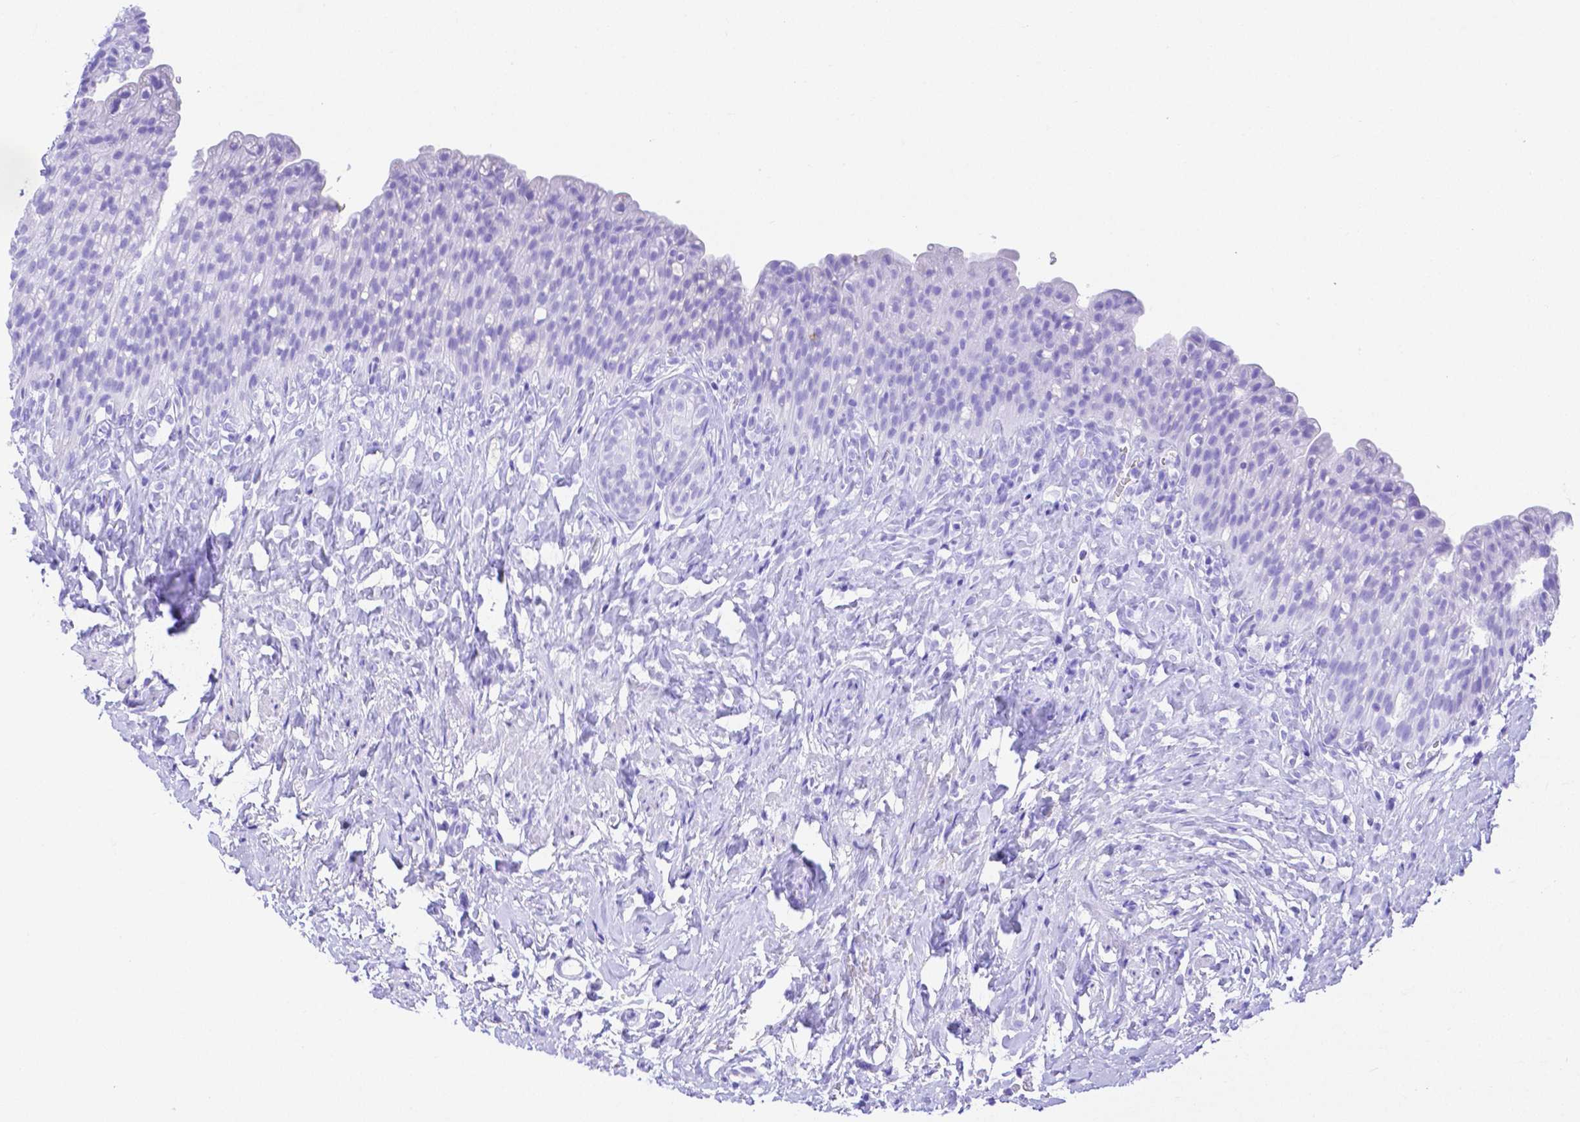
{"staining": {"intensity": "negative", "quantity": "none", "location": "none"}, "tissue": "urinary bladder", "cell_type": "Urothelial cells", "image_type": "normal", "snomed": [{"axis": "morphology", "description": "Normal tissue, NOS"}, {"axis": "topography", "description": "Urinary bladder"}, {"axis": "topography", "description": "Prostate"}], "caption": "IHC of unremarkable human urinary bladder demonstrates no expression in urothelial cells. (DAB (3,3'-diaminobenzidine) immunohistochemistry with hematoxylin counter stain).", "gene": "SMR3A", "patient": {"sex": "male", "age": 76}}